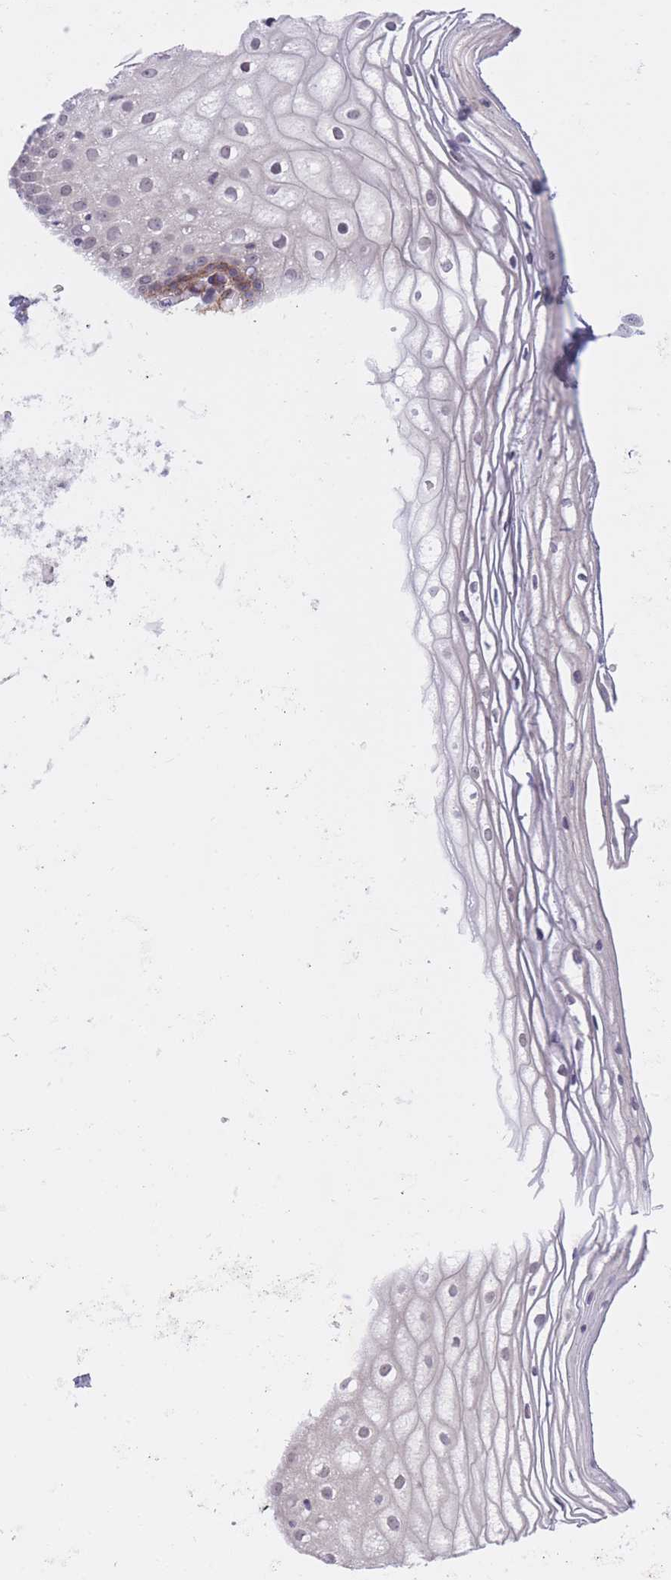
{"staining": {"intensity": "weak", "quantity": "<25%", "location": "cytoplasmic/membranous"}, "tissue": "vagina", "cell_type": "Squamous epithelial cells", "image_type": "normal", "snomed": [{"axis": "morphology", "description": "Normal tissue, NOS"}, {"axis": "topography", "description": "Vagina"}], "caption": "Immunohistochemistry (IHC) micrograph of benign vagina stained for a protein (brown), which shows no expression in squamous epithelial cells.", "gene": "QTRT1", "patient": {"sex": "female", "age": 56}}